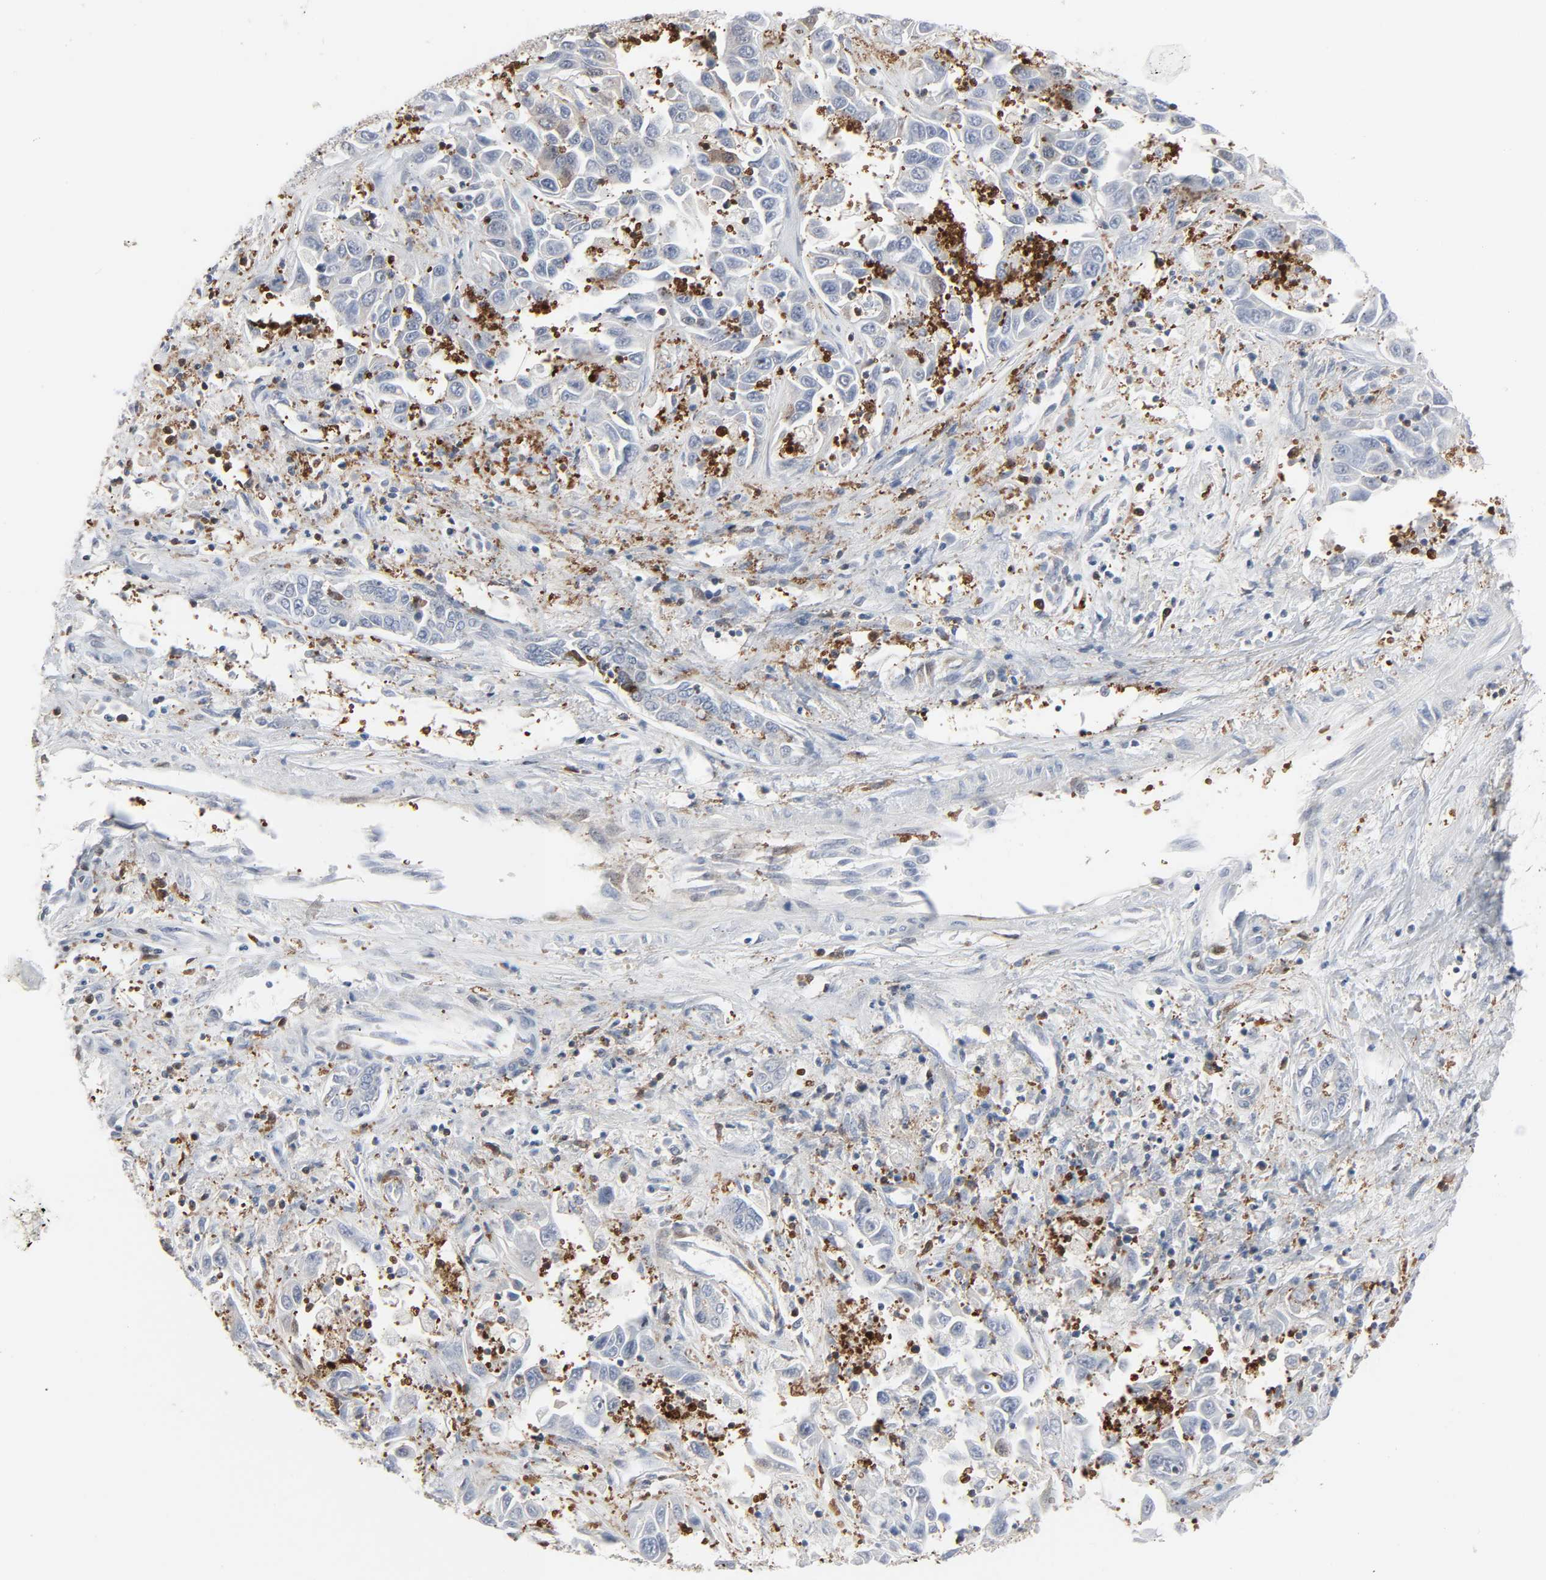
{"staining": {"intensity": "weak", "quantity": "<25%", "location": "cytoplasmic/membranous"}, "tissue": "liver cancer", "cell_type": "Tumor cells", "image_type": "cancer", "snomed": [{"axis": "morphology", "description": "Cholangiocarcinoma"}, {"axis": "topography", "description": "Liver"}], "caption": "The micrograph exhibits no staining of tumor cells in liver cholangiocarcinoma.", "gene": "GSK3A", "patient": {"sex": "female", "age": 52}}